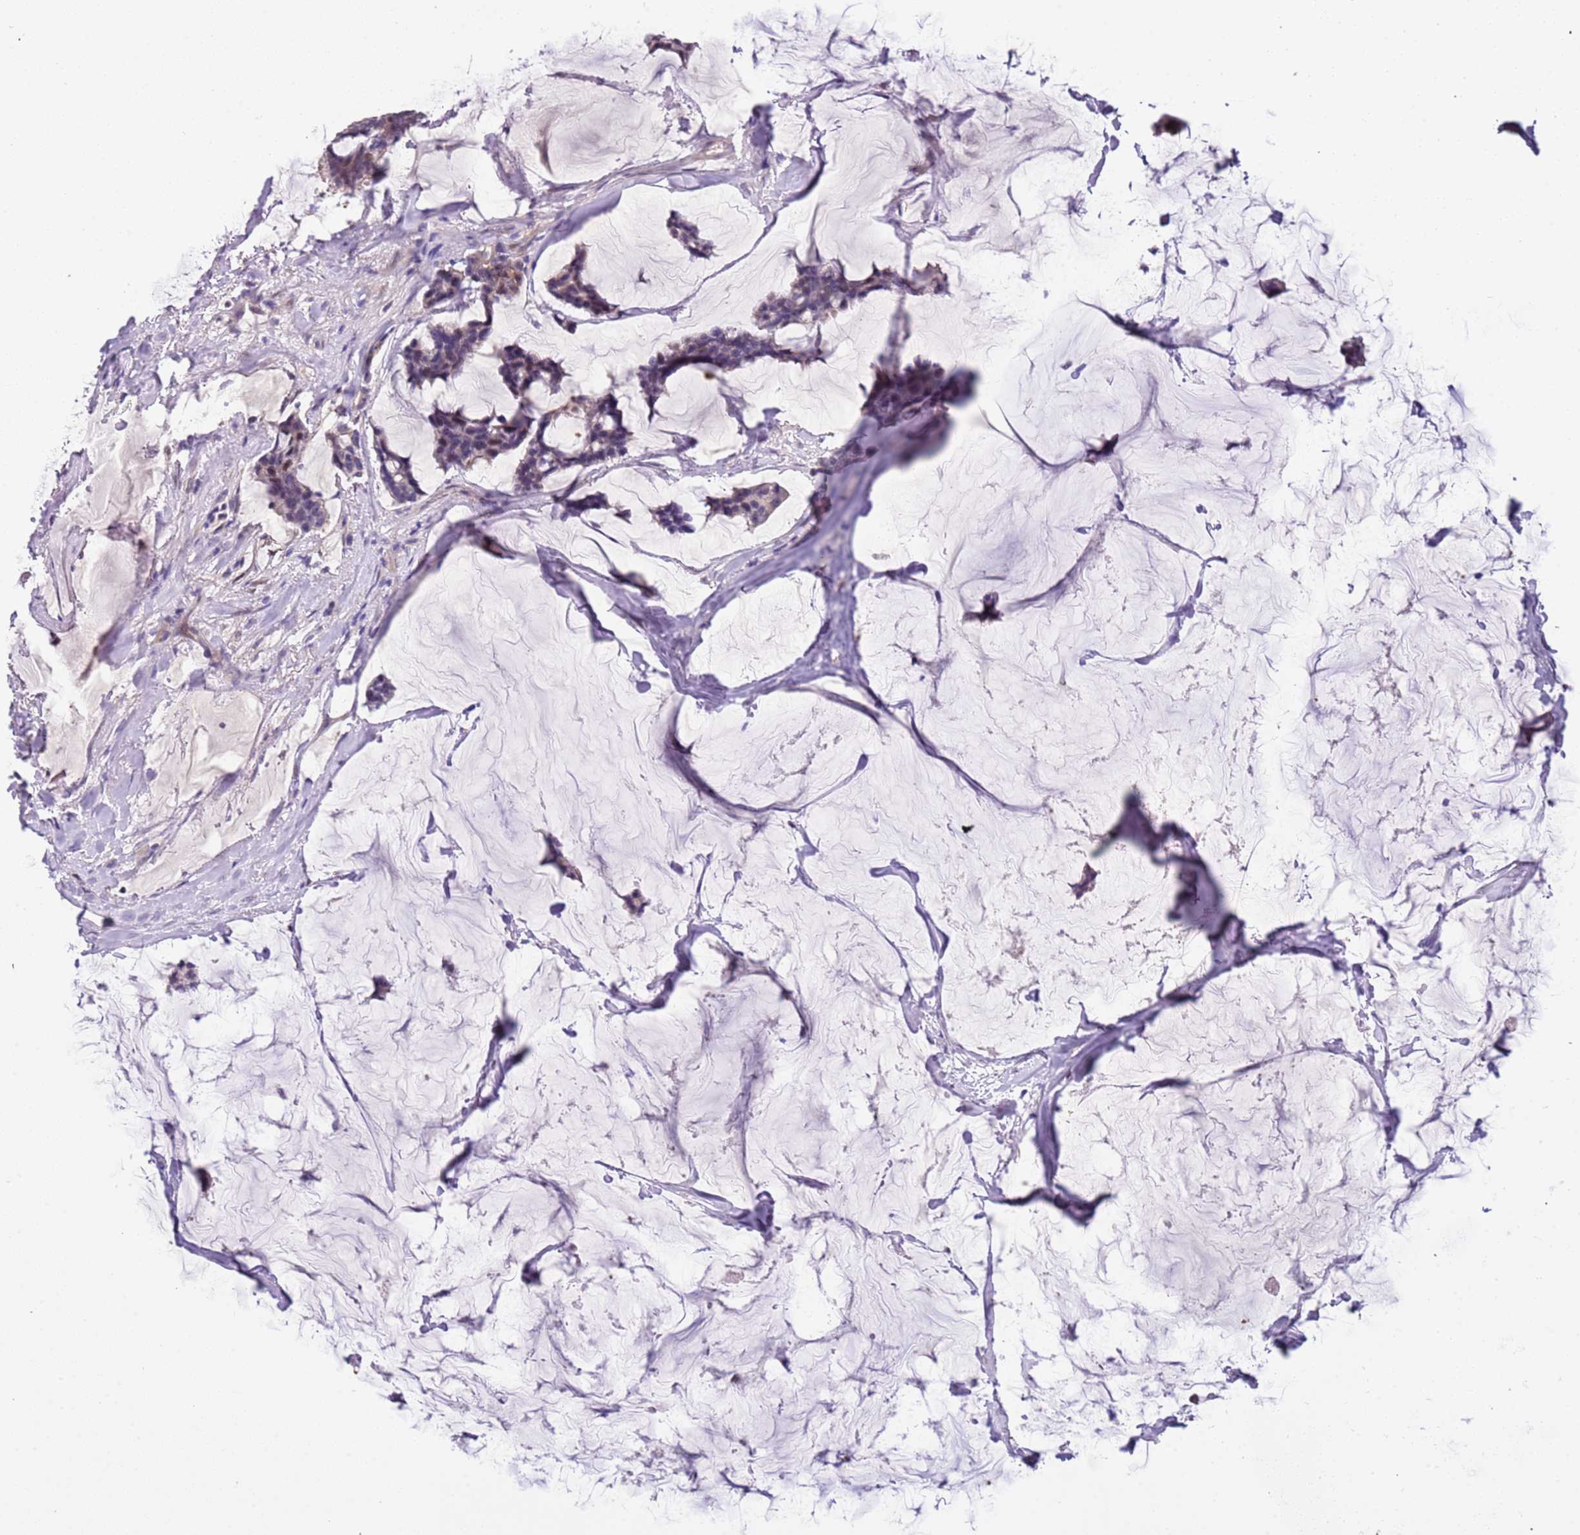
{"staining": {"intensity": "negative", "quantity": "none", "location": "none"}, "tissue": "breast cancer", "cell_type": "Tumor cells", "image_type": "cancer", "snomed": [{"axis": "morphology", "description": "Duct carcinoma"}, {"axis": "topography", "description": "Breast"}], "caption": "This histopathology image is of breast intraductal carcinoma stained with immunohistochemistry to label a protein in brown with the nuclei are counter-stained blue. There is no positivity in tumor cells.", "gene": "PLEKHH1", "patient": {"sex": "female", "age": 93}}